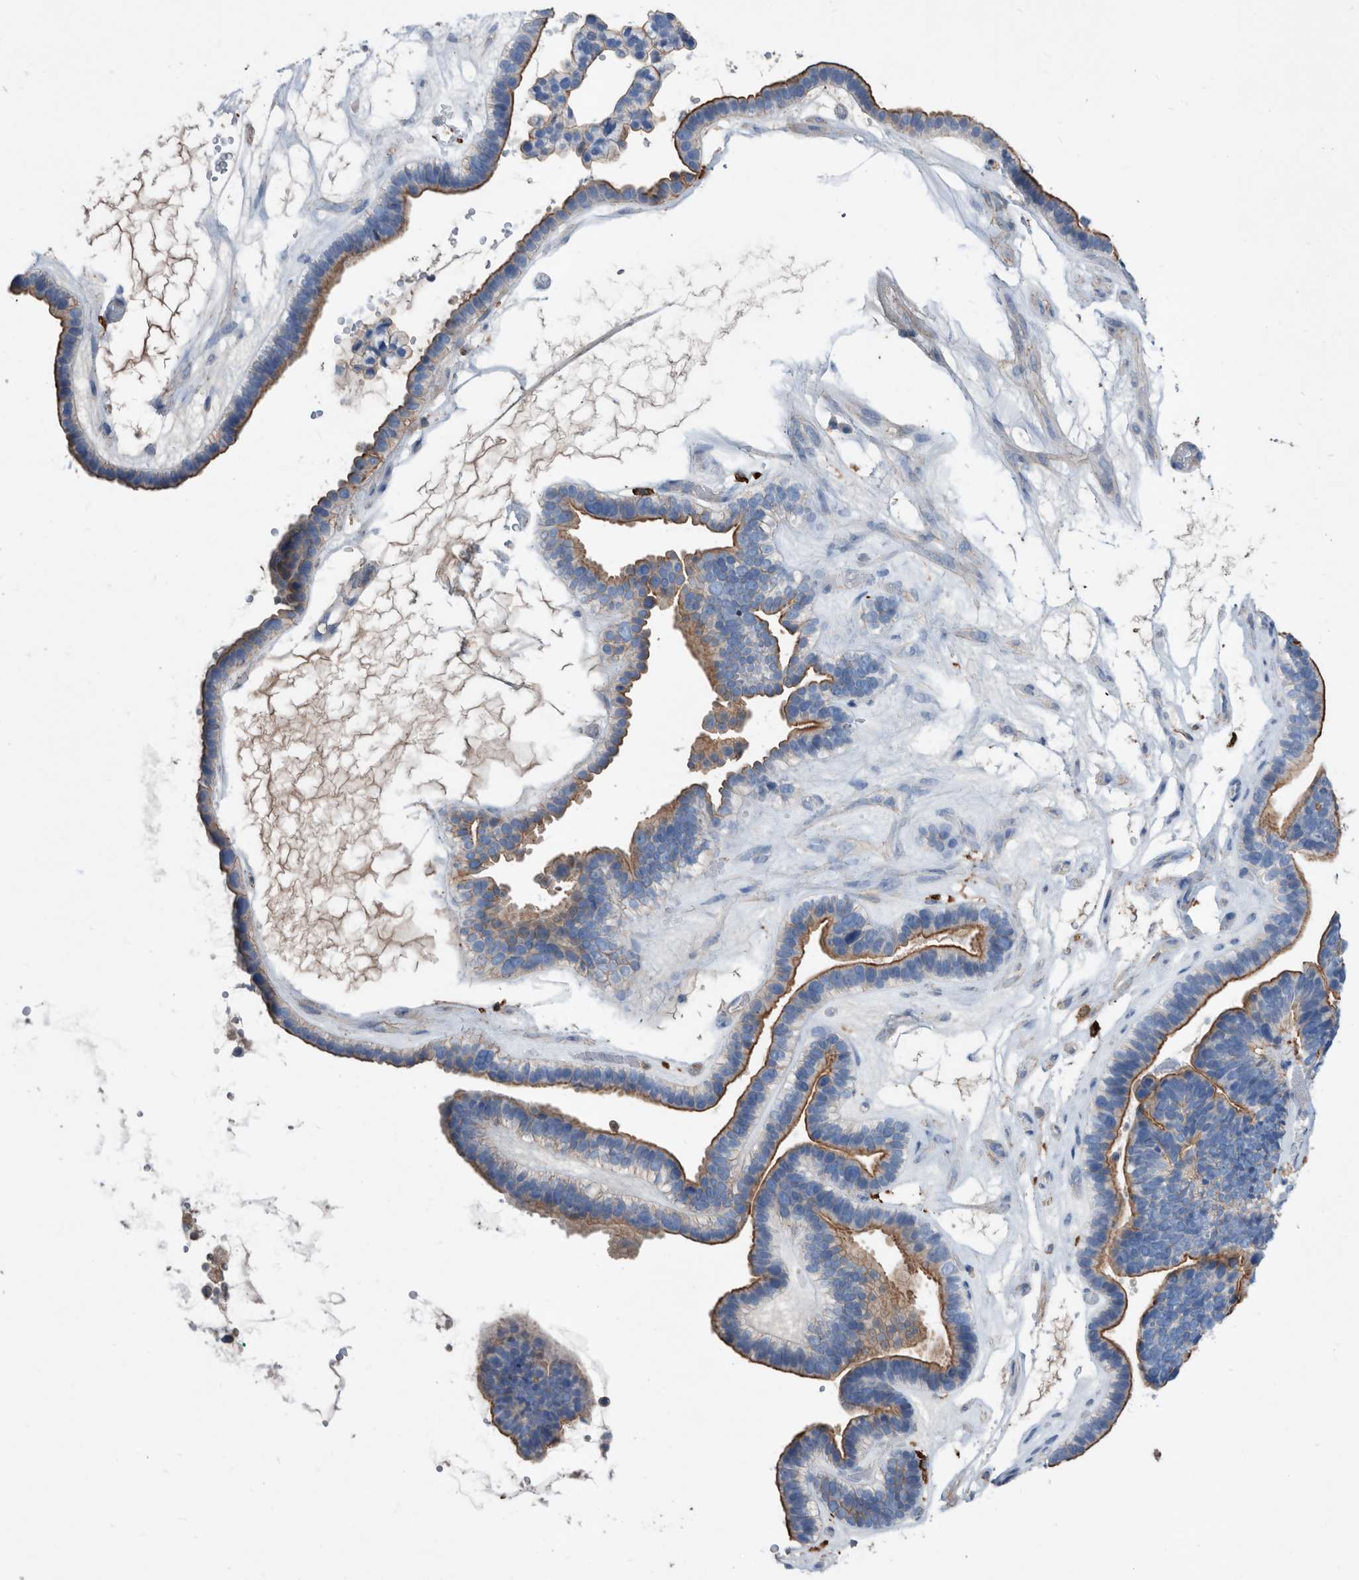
{"staining": {"intensity": "strong", "quantity": "25%-75%", "location": "cytoplasmic/membranous"}, "tissue": "ovarian cancer", "cell_type": "Tumor cells", "image_type": "cancer", "snomed": [{"axis": "morphology", "description": "Cystadenocarcinoma, serous, NOS"}, {"axis": "topography", "description": "Ovary"}], "caption": "This photomicrograph exhibits IHC staining of human ovarian cancer (serous cystadenocarcinoma), with high strong cytoplasmic/membranous expression in about 25%-75% of tumor cells.", "gene": "MS4A4A", "patient": {"sex": "female", "age": 56}}